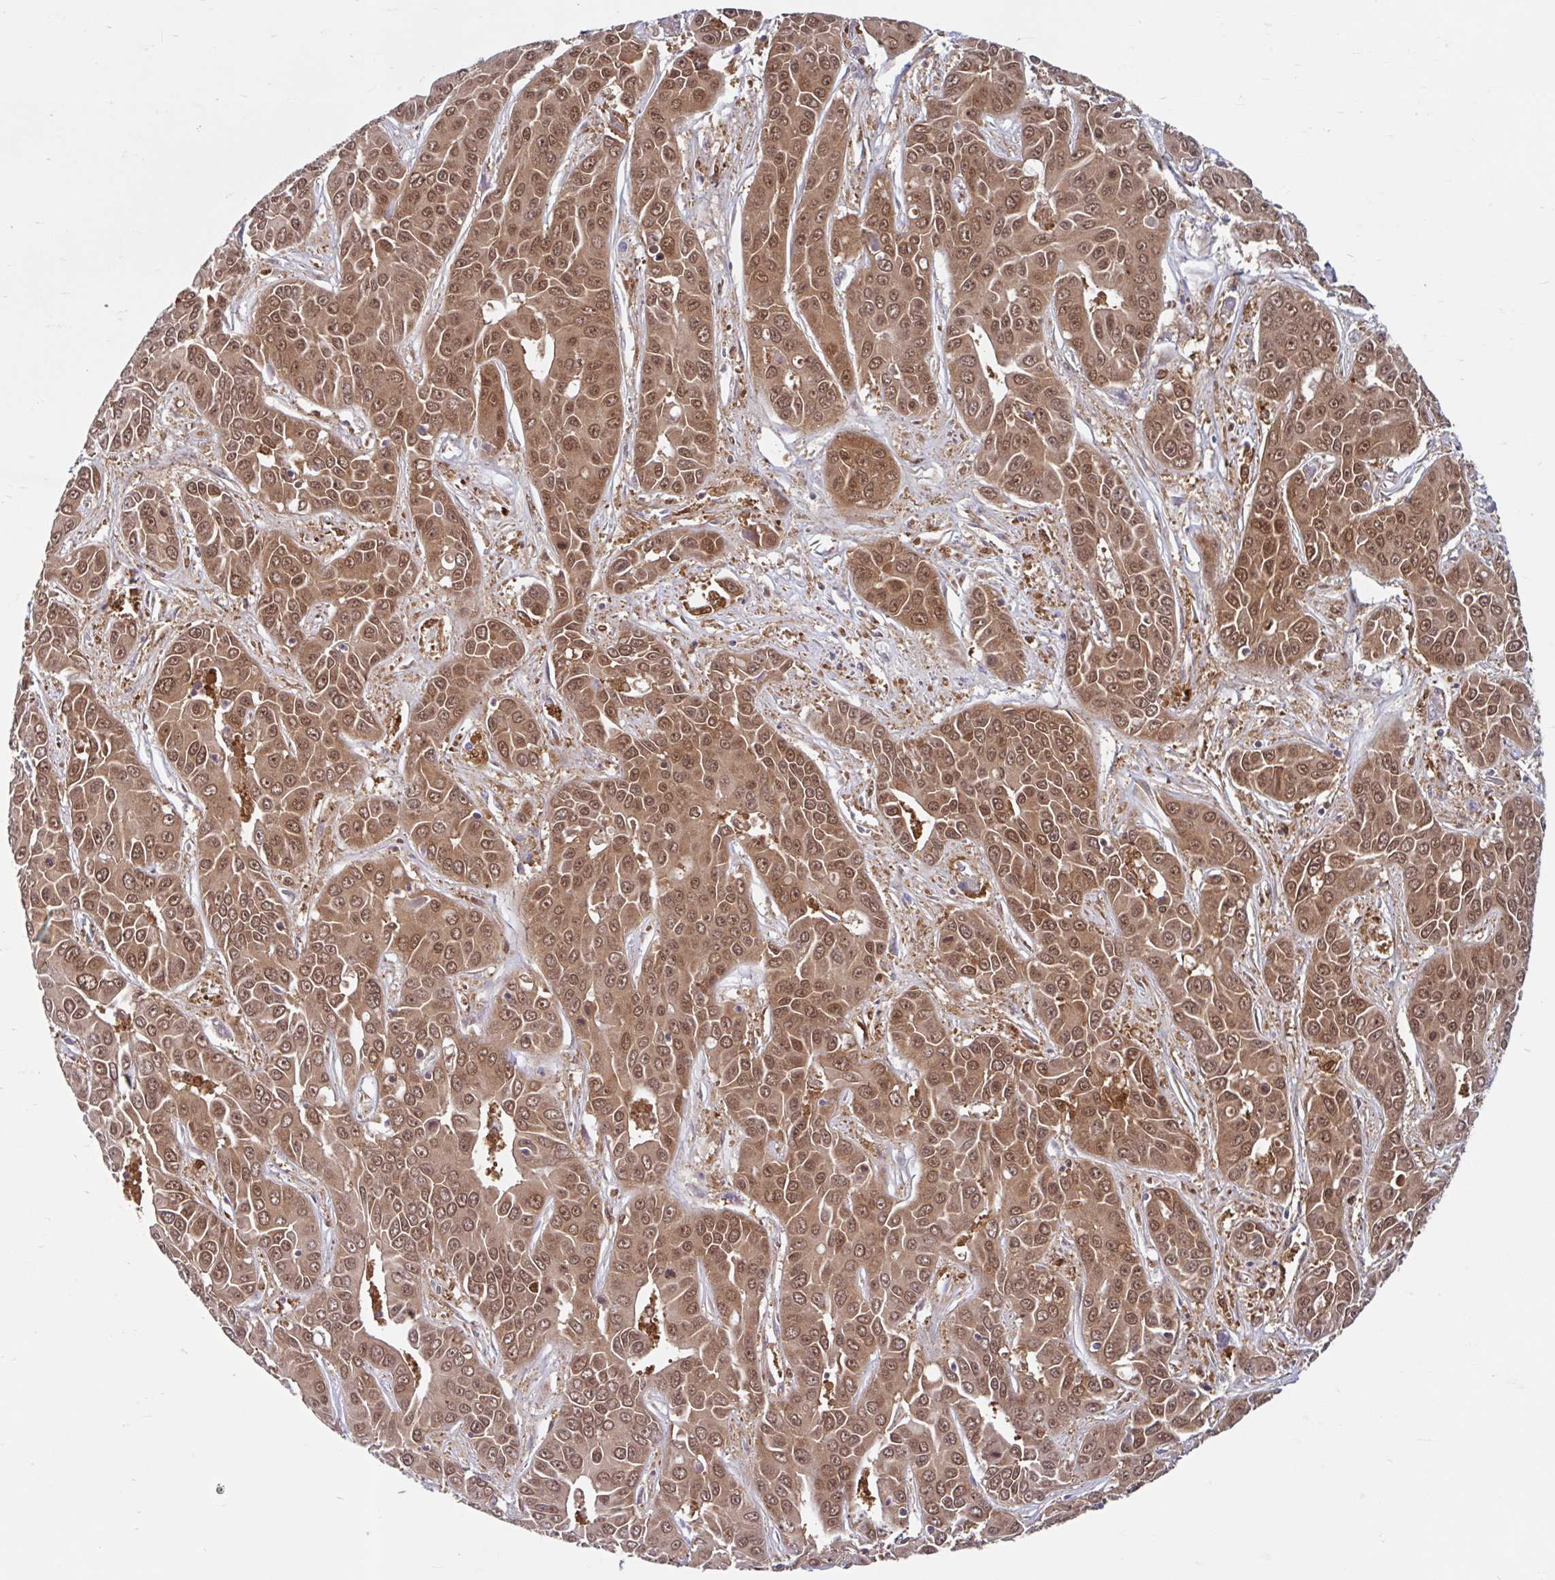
{"staining": {"intensity": "moderate", "quantity": ">75%", "location": "cytoplasmic/membranous,nuclear"}, "tissue": "liver cancer", "cell_type": "Tumor cells", "image_type": "cancer", "snomed": [{"axis": "morphology", "description": "Cholangiocarcinoma"}, {"axis": "topography", "description": "Liver"}], "caption": "Moderate cytoplasmic/membranous and nuclear positivity for a protein is present in approximately >75% of tumor cells of cholangiocarcinoma (liver) using immunohistochemistry (IHC).", "gene": "BLVRA", "patient": {"sex": "female", "age": 52}}